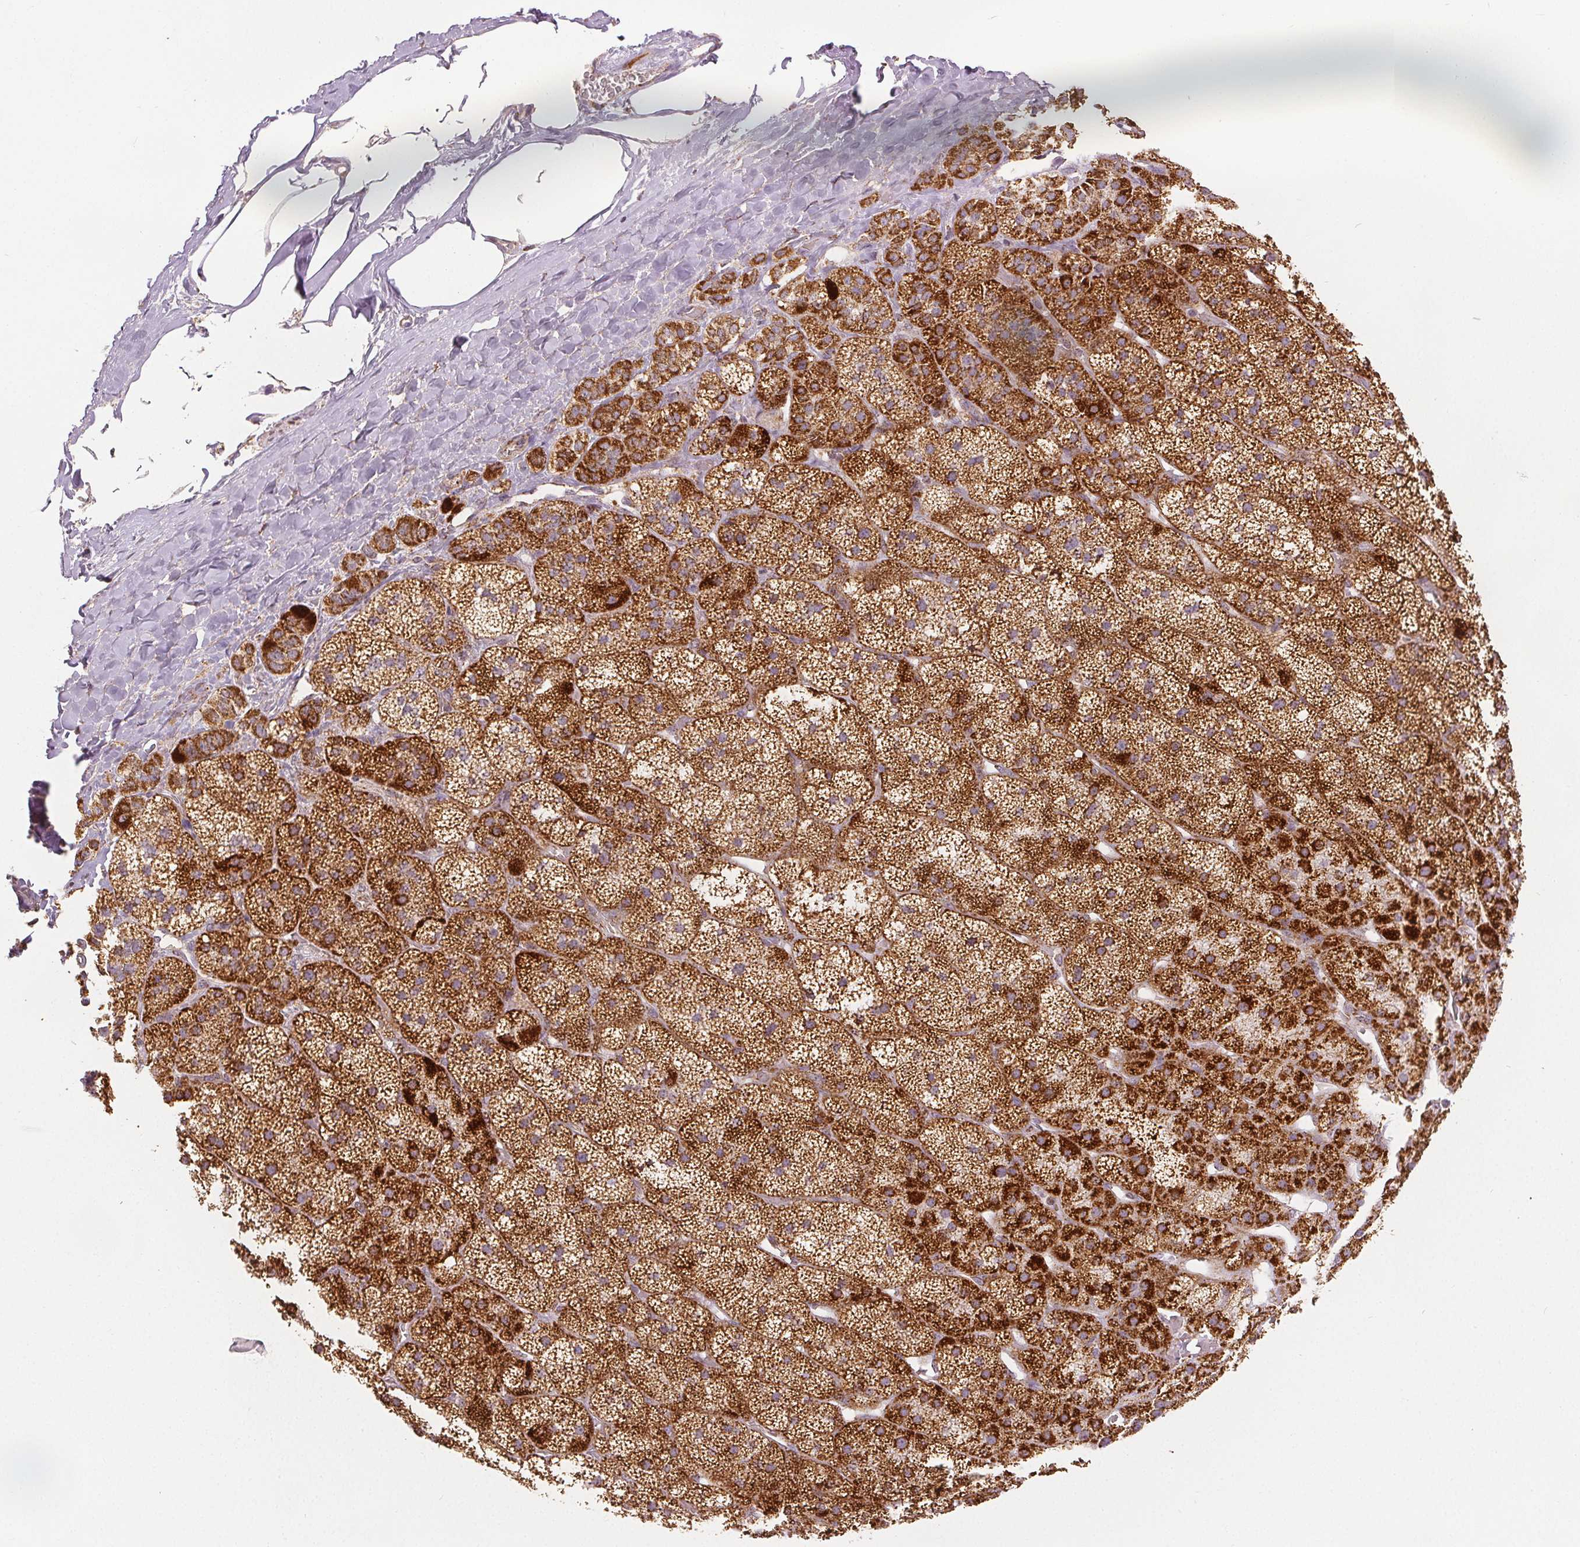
{"staining": {"intensity": "strong", "quantity": ">75%", "location": "cytoplasmic/membranous"}, "tissue": "adrenal gland", "cell_type": "Glandular cells", "image_type": "normal", "snomed": [{"axis": "morphology", "description": "Normal tissue, NOS"}, {"axis": "topography", "description": "Adrenal gland"}], "caption": "Strong cytoplasmic/membranous protein expression is present in about >75% of glandular cells in adrenal gland. The staining is performed using DAB (3,3'-diaminobenzidine) brown chromogen to label protein expression. The nuclei are counter-stained blue using hematoxylin.", "gene": "SDHB", "patient": {"sex": "male", "age": 57}}